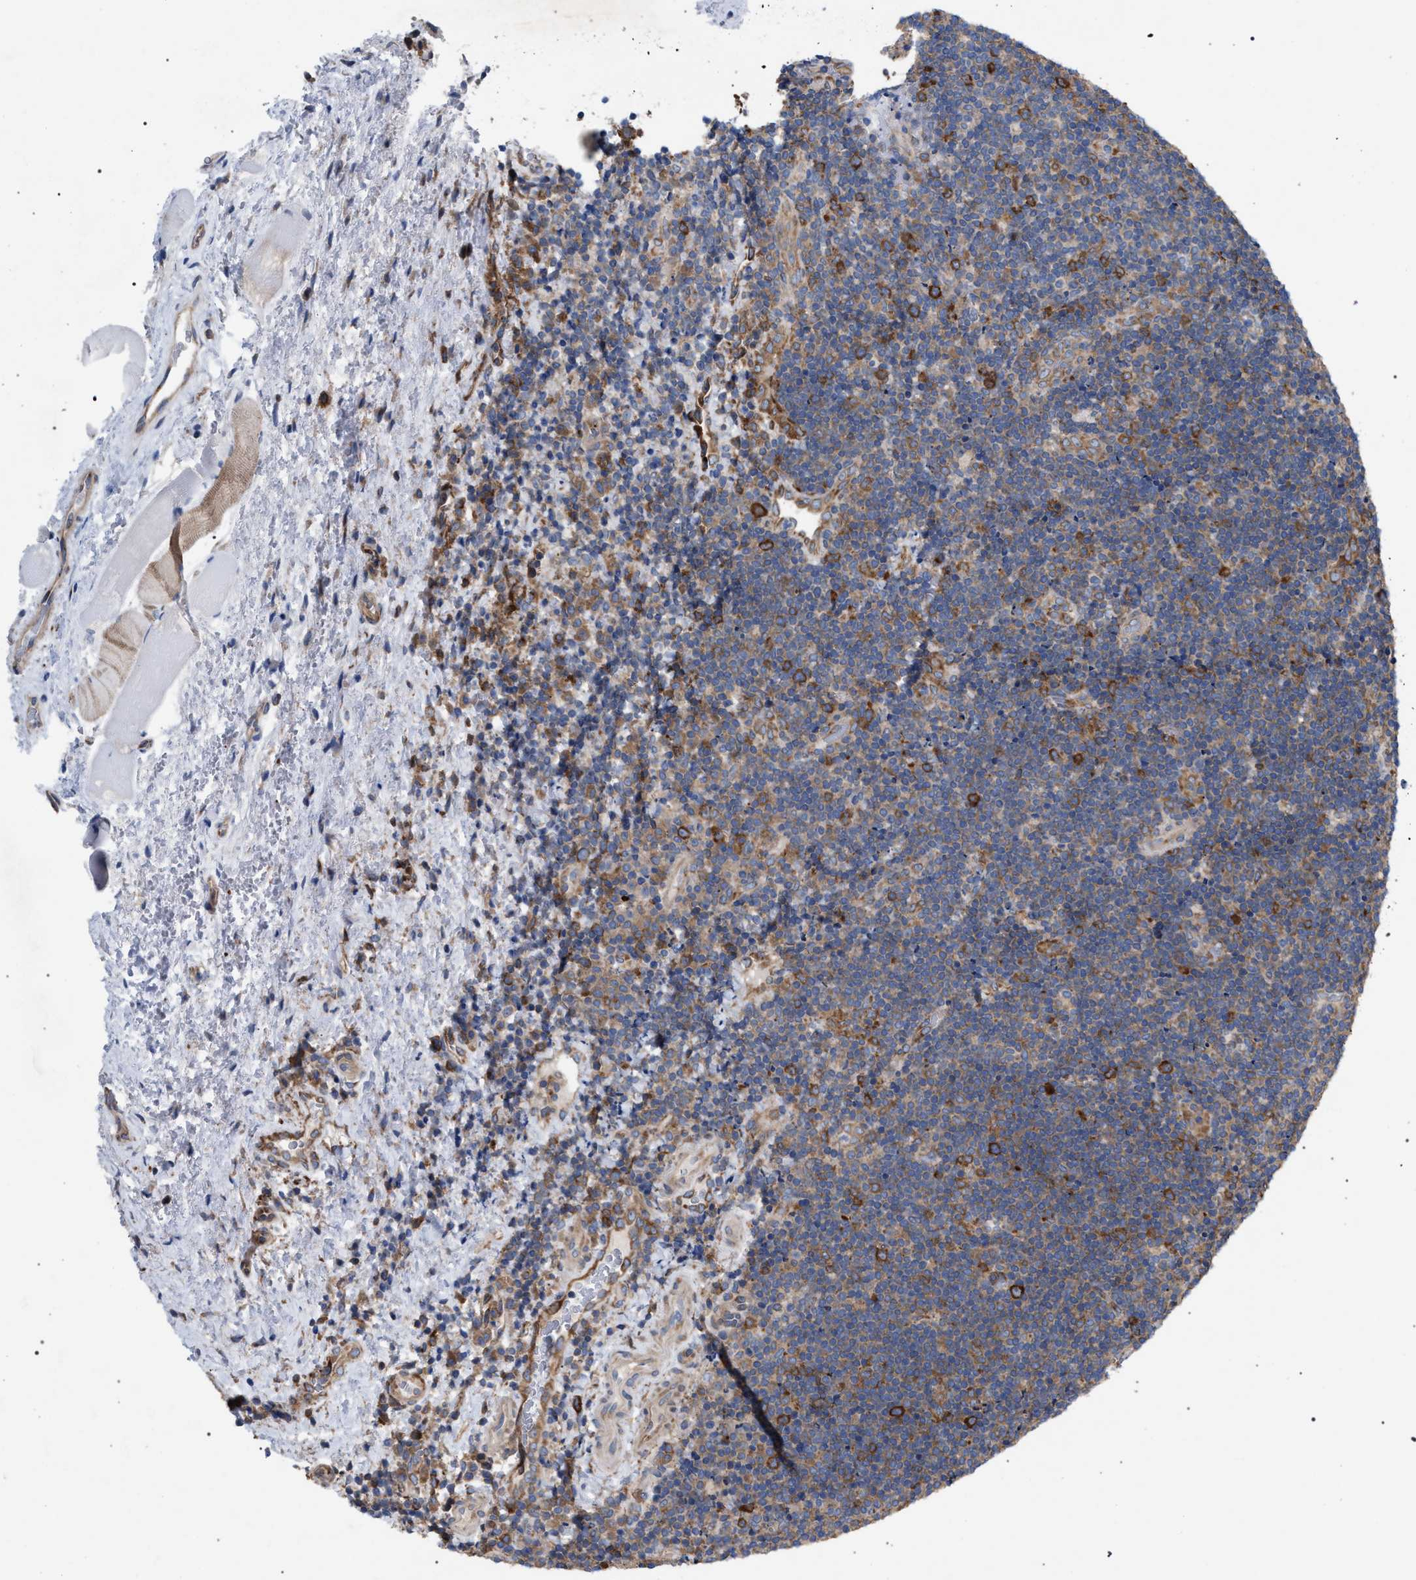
{"staining": {"intensity": "moderate", "quantity": ">75%", "location": "cytoplasmic/membranous"}, "tissue": "lymphoma", "cell_type": "Tumor cells", "image_type": "cancer", "snomed": [{"axis": "morphology", "description": "Malignant lymphoma, non-Hodgkin's type, High grade"}, {"axis": "topography", "description": "Tonsil"}], "caption": "Immunohistochemistry (IHC) staining of malignant lymphoma, non-Hodgkin's type (high-grade), which reveals medium levels of moderate cytoplasmic/membranous expression in about >75% of tumor cells indicating moderate cytoplasmic/membranous protein staining. The staining was performed using DAB (3,3'-diaminobenzidine) (brown) for protein detection and nuclei were counterstained in hematoxylin (blue).", "gene": "CDR2L", "patient": {"sex": "female", "age": 36}}